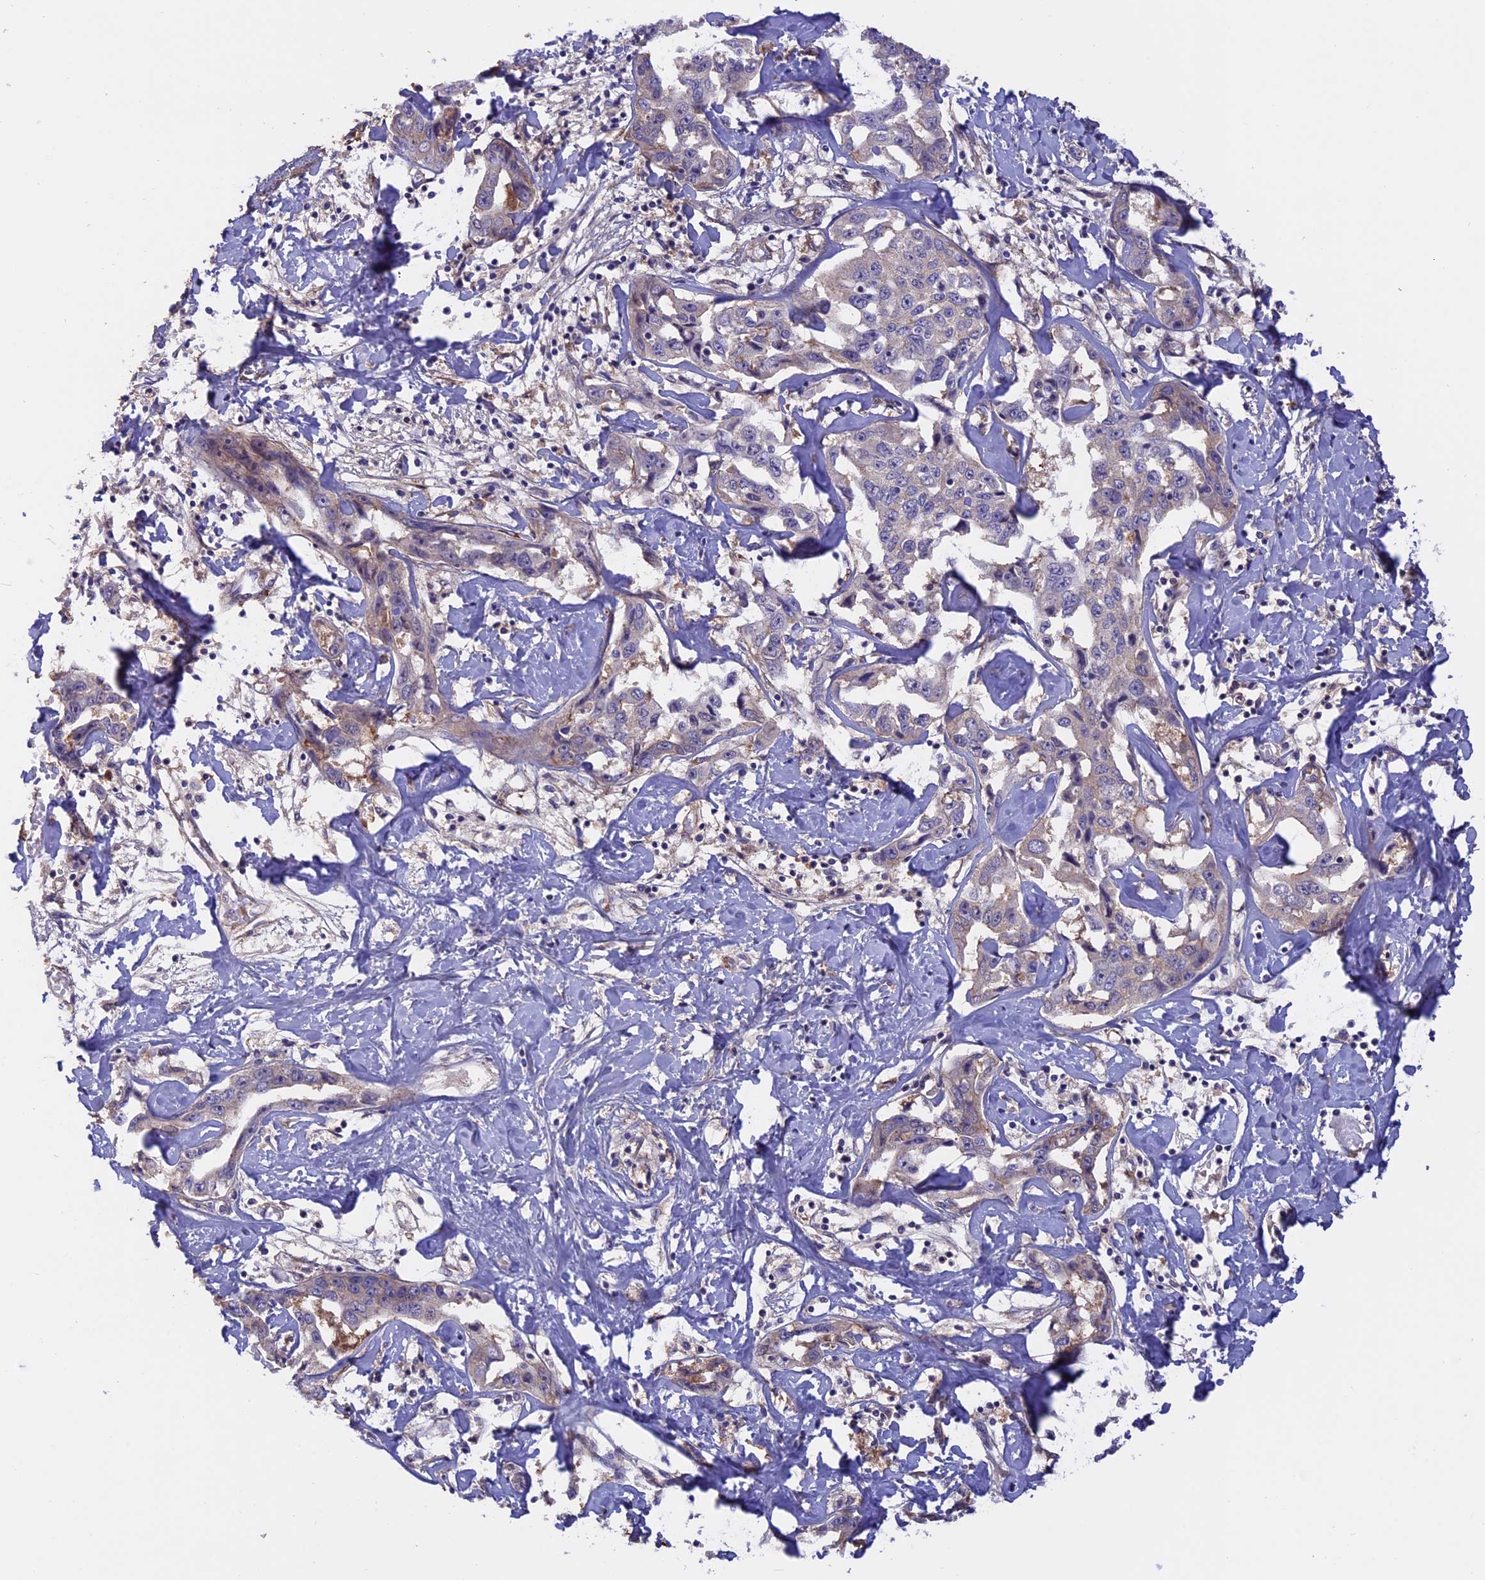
{"staining": {"intensity": "weak", "quantity": "<25%", "location": "cytoplasmic/membranous"}, "tissue": "liver cancer", "cell_type": "Tumor cells", "image_type": "cancer", "snomed": [{"axis": "morphology", "description": "Cholangiocarcinoma"}, {"axis": "topography", "description": "Liver"}], "caption": "A histopathology image of human liver cancer (cholangiocarcinoma) is negative for staining in tumor cells.", "gene": "COL4A3", "patient": {"sex": "male", "age": 59}}